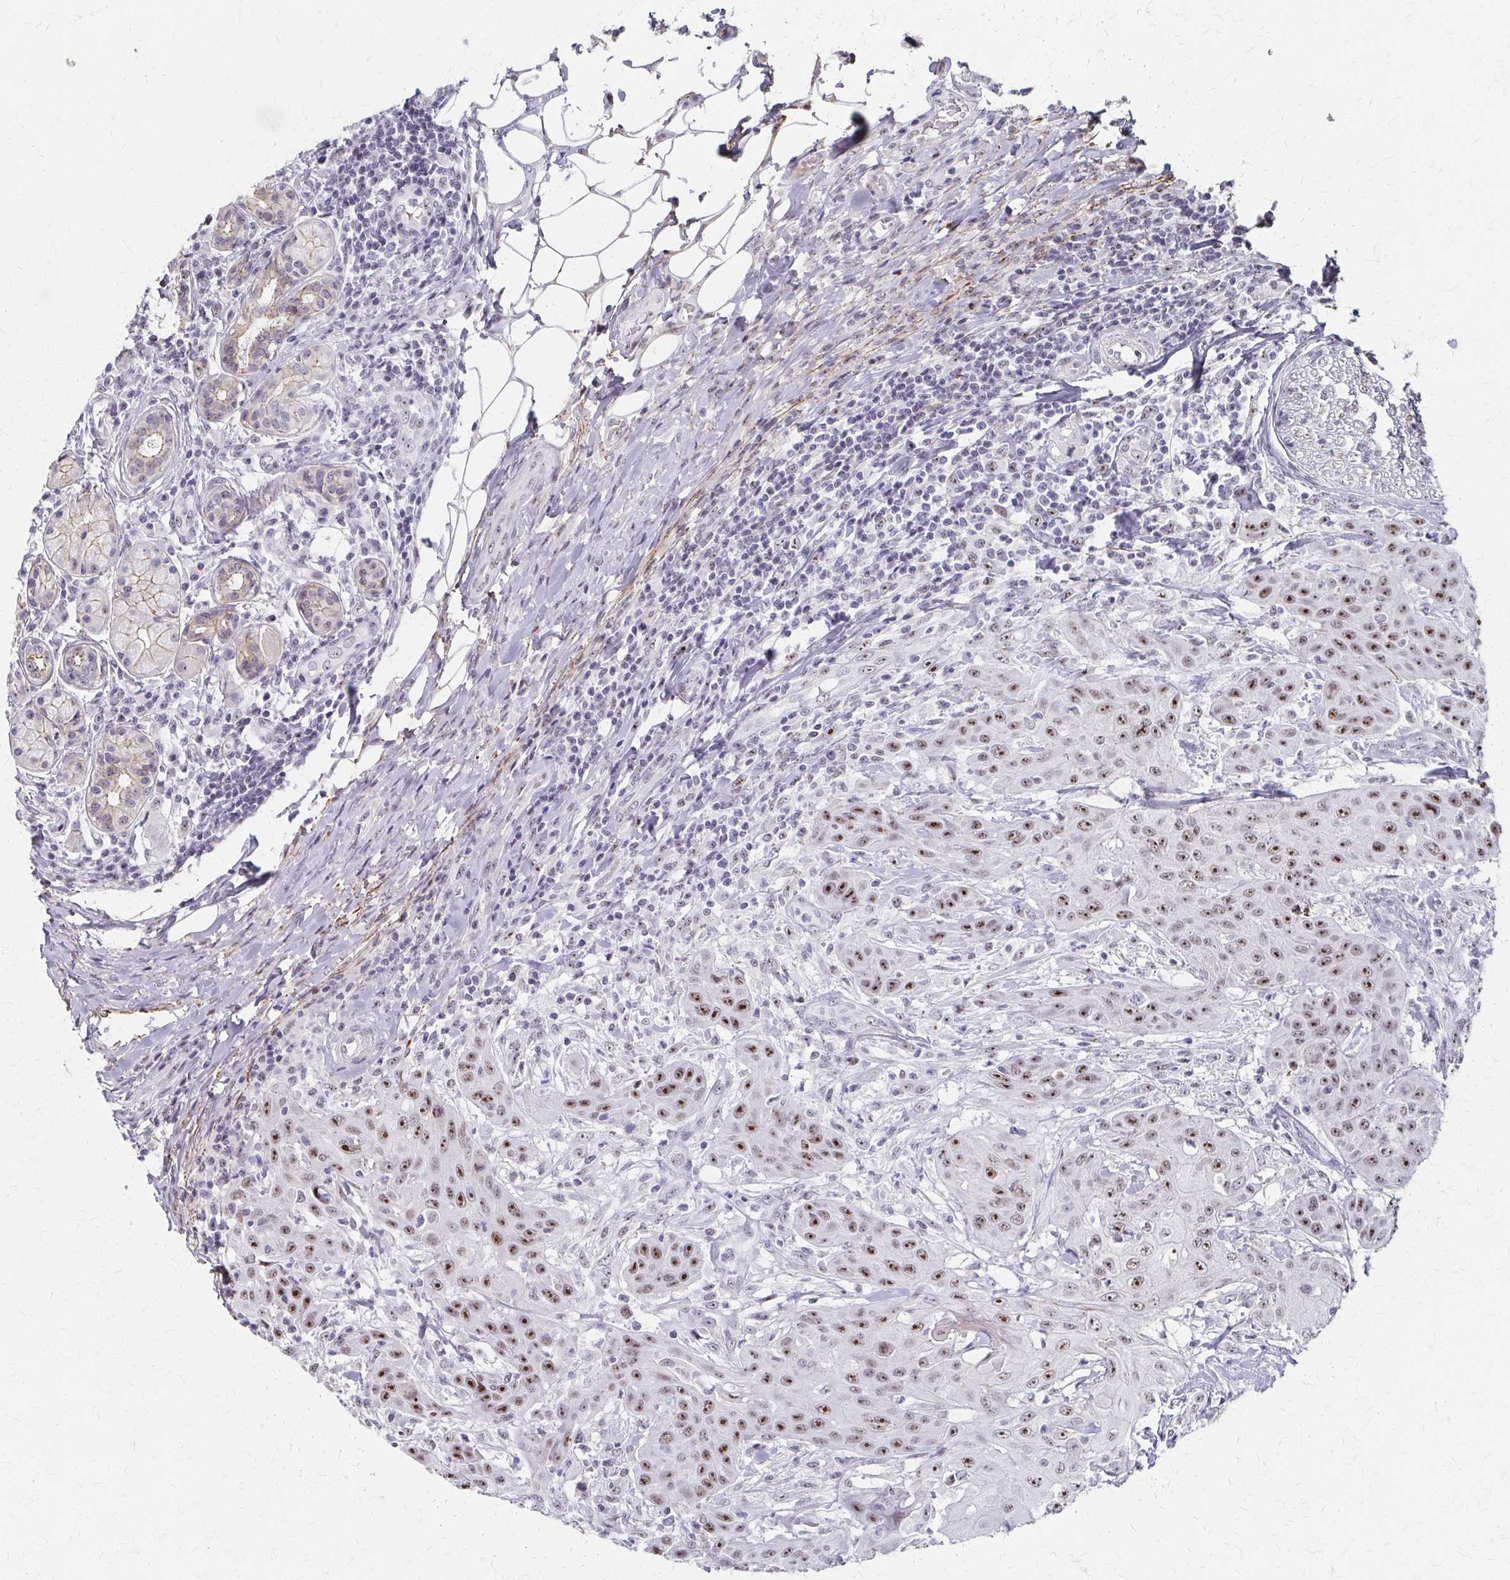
{"staining": {"intensity": "moderate", "quantity": ">75%", "location": "nuclear"}, "tissue": "head and neck cancer", "cell_type": "Tumor cells", "image_type": "cancer", "snomed": [{"axis": "morphology", "description": "Normal tissue, NOS"}, {"axis": "morphology", "description": "Squamous cell carcinoma, NOS"}, {"axis": "topography", "description": "Oral tissue"}, {"axis": "topography", "description": "Head-Neck"}], "caption": "Protein analysis of head and neck cancer (squamous cell carcinoma) tissue shows moderate nuclear expression in approximately >75% of tumor cells. (DAB (3,3'-diaminobenzidine) IHC, brown staining for protein, blue staining for nuclei).", "gene": "PES1", "patient": {"sex": "female", "age": 55}}